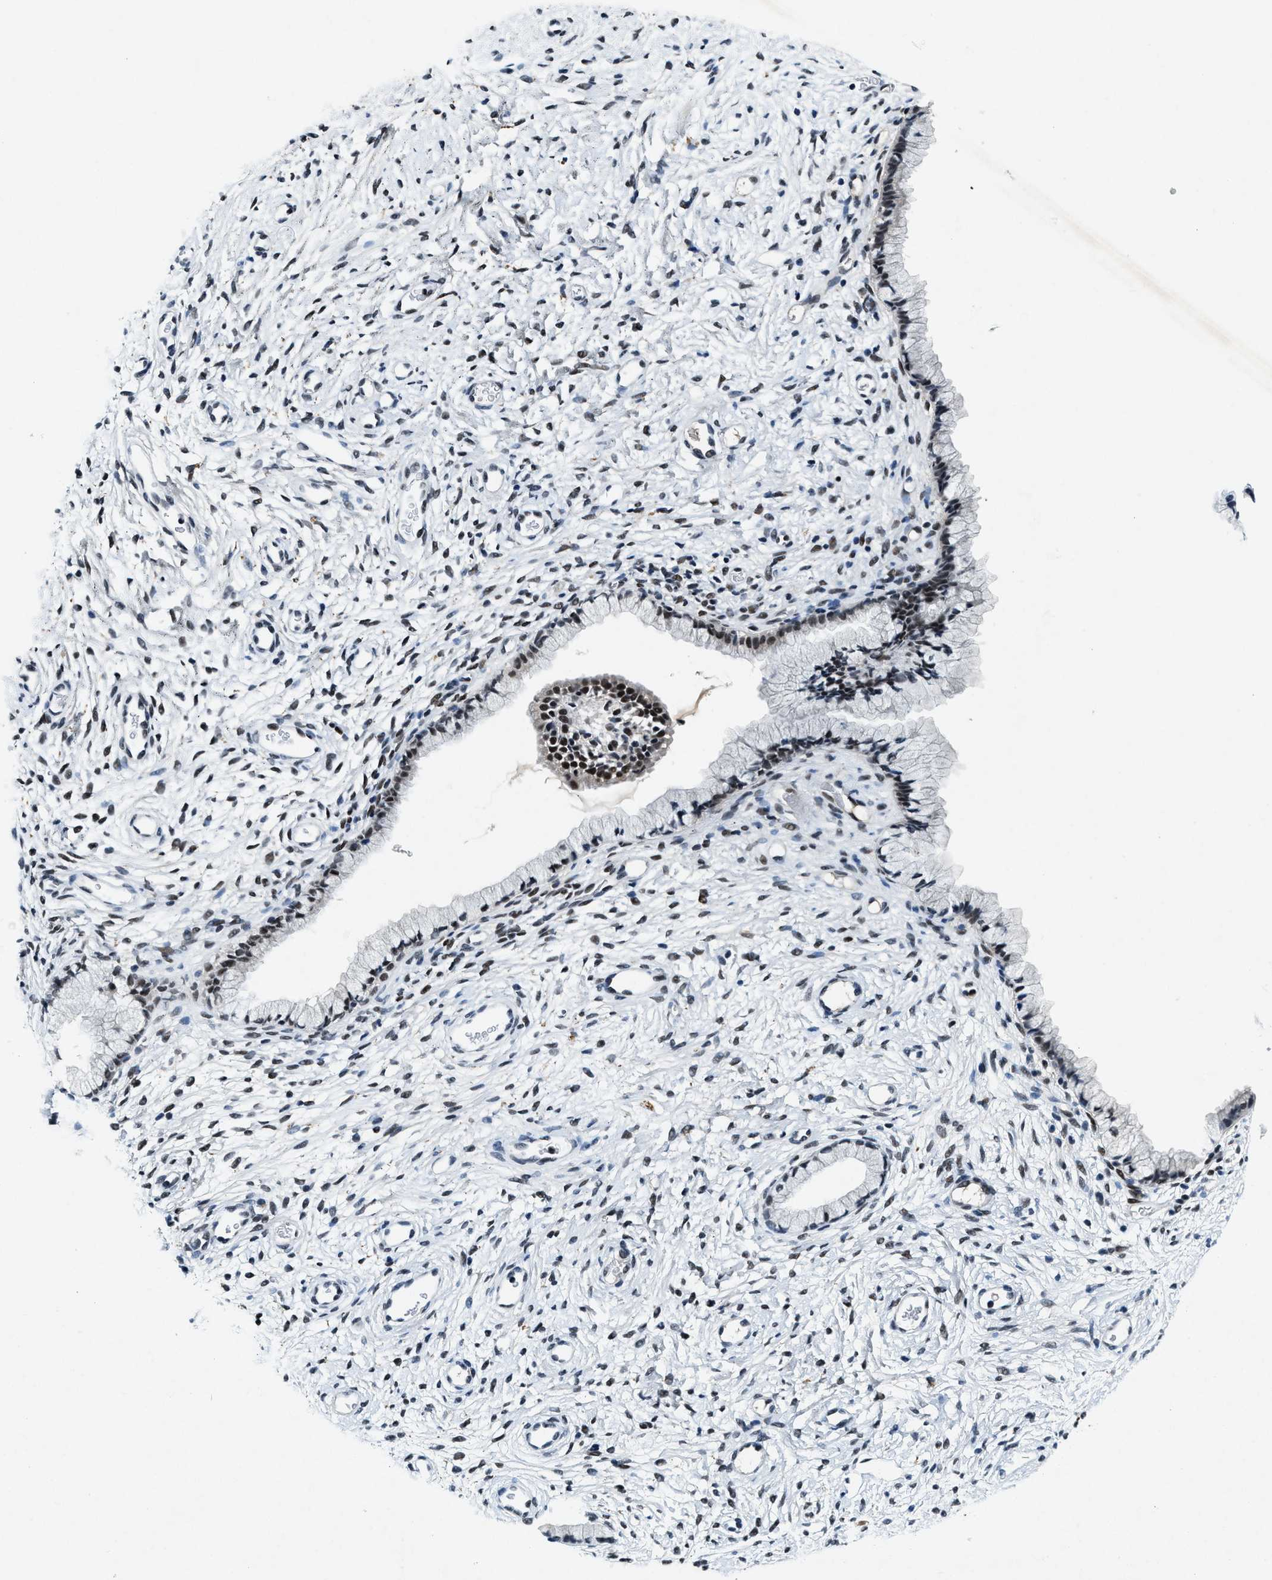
{"staining": {"intensity": "moderate", "quantity": ">75%", "location": "nuclear"}, "tissue": "cervix", "cell_type": "Glandular cells", "image_type": "normal", "snomed": [{"axis": "morphology", "description": "Normal tissue, NOS"}, {"axis": "topography", "description": "Cervix"}], "caption": "This micrograph shows unremarkable cervix stained with immunohistochemistry (IHC) to label a protein in brown. The nuclear of glandular cells show moderate positivity for the protein. Nuclei are counter-stained blue.", "gene": "NCOA1", "patient": {"sex": "female", "age": 72}}